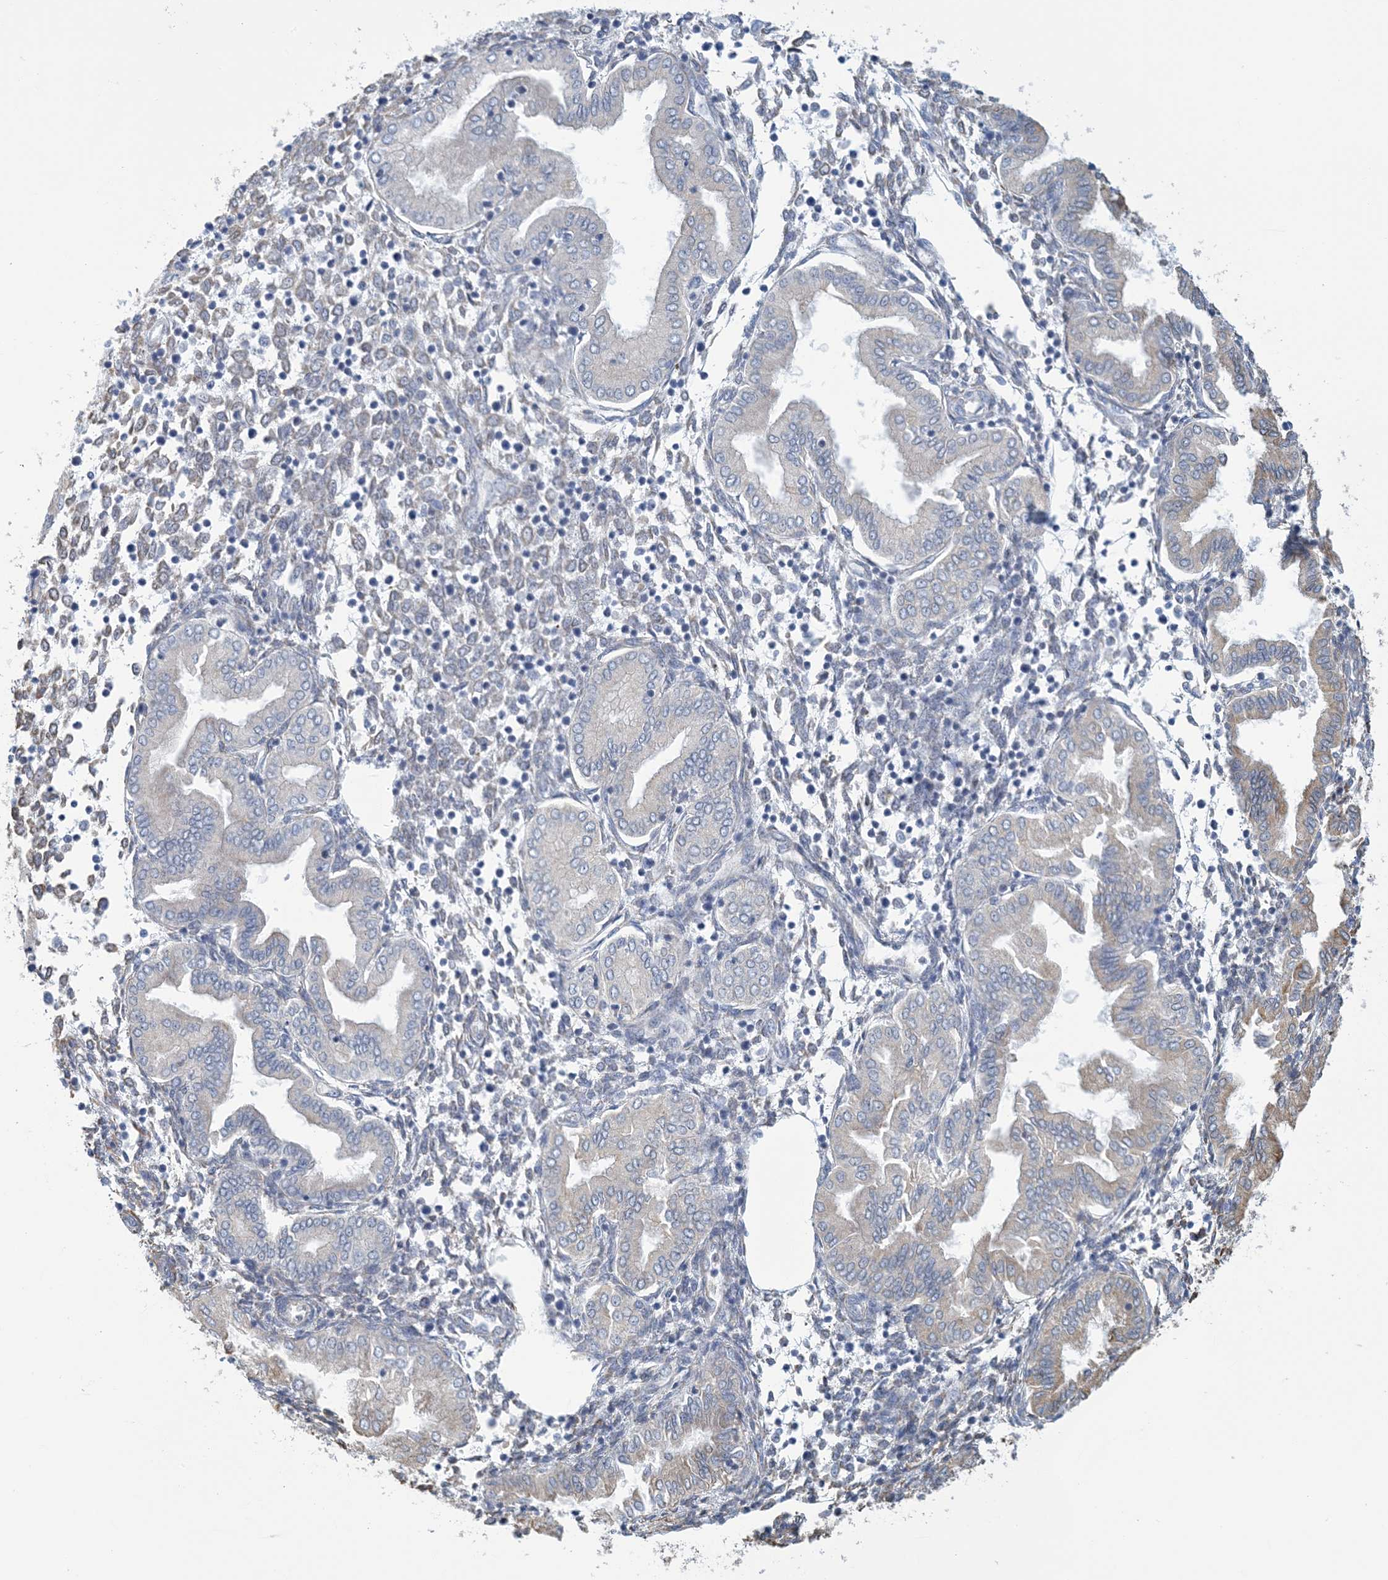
{"staining": {"intensity": "negative", "quantity": "none", "location": "none"}, "tissue": "endometrium", "cell_type": "Cells in endometrial stroma", "image_type": "normal", "snomed": [{"axis": "morphology", "description": "Normal tissue, NOS"}, {"axis": "topography", "description": "Endometrium"}], "caption": "Immunohistochemistry micrograph of benign human endometrium stained for a protein (brown), which shows no positivity in cells in endometrial stroma.", "gene": "CCDC14", "patient": {"sex": "female", "age": 53}}